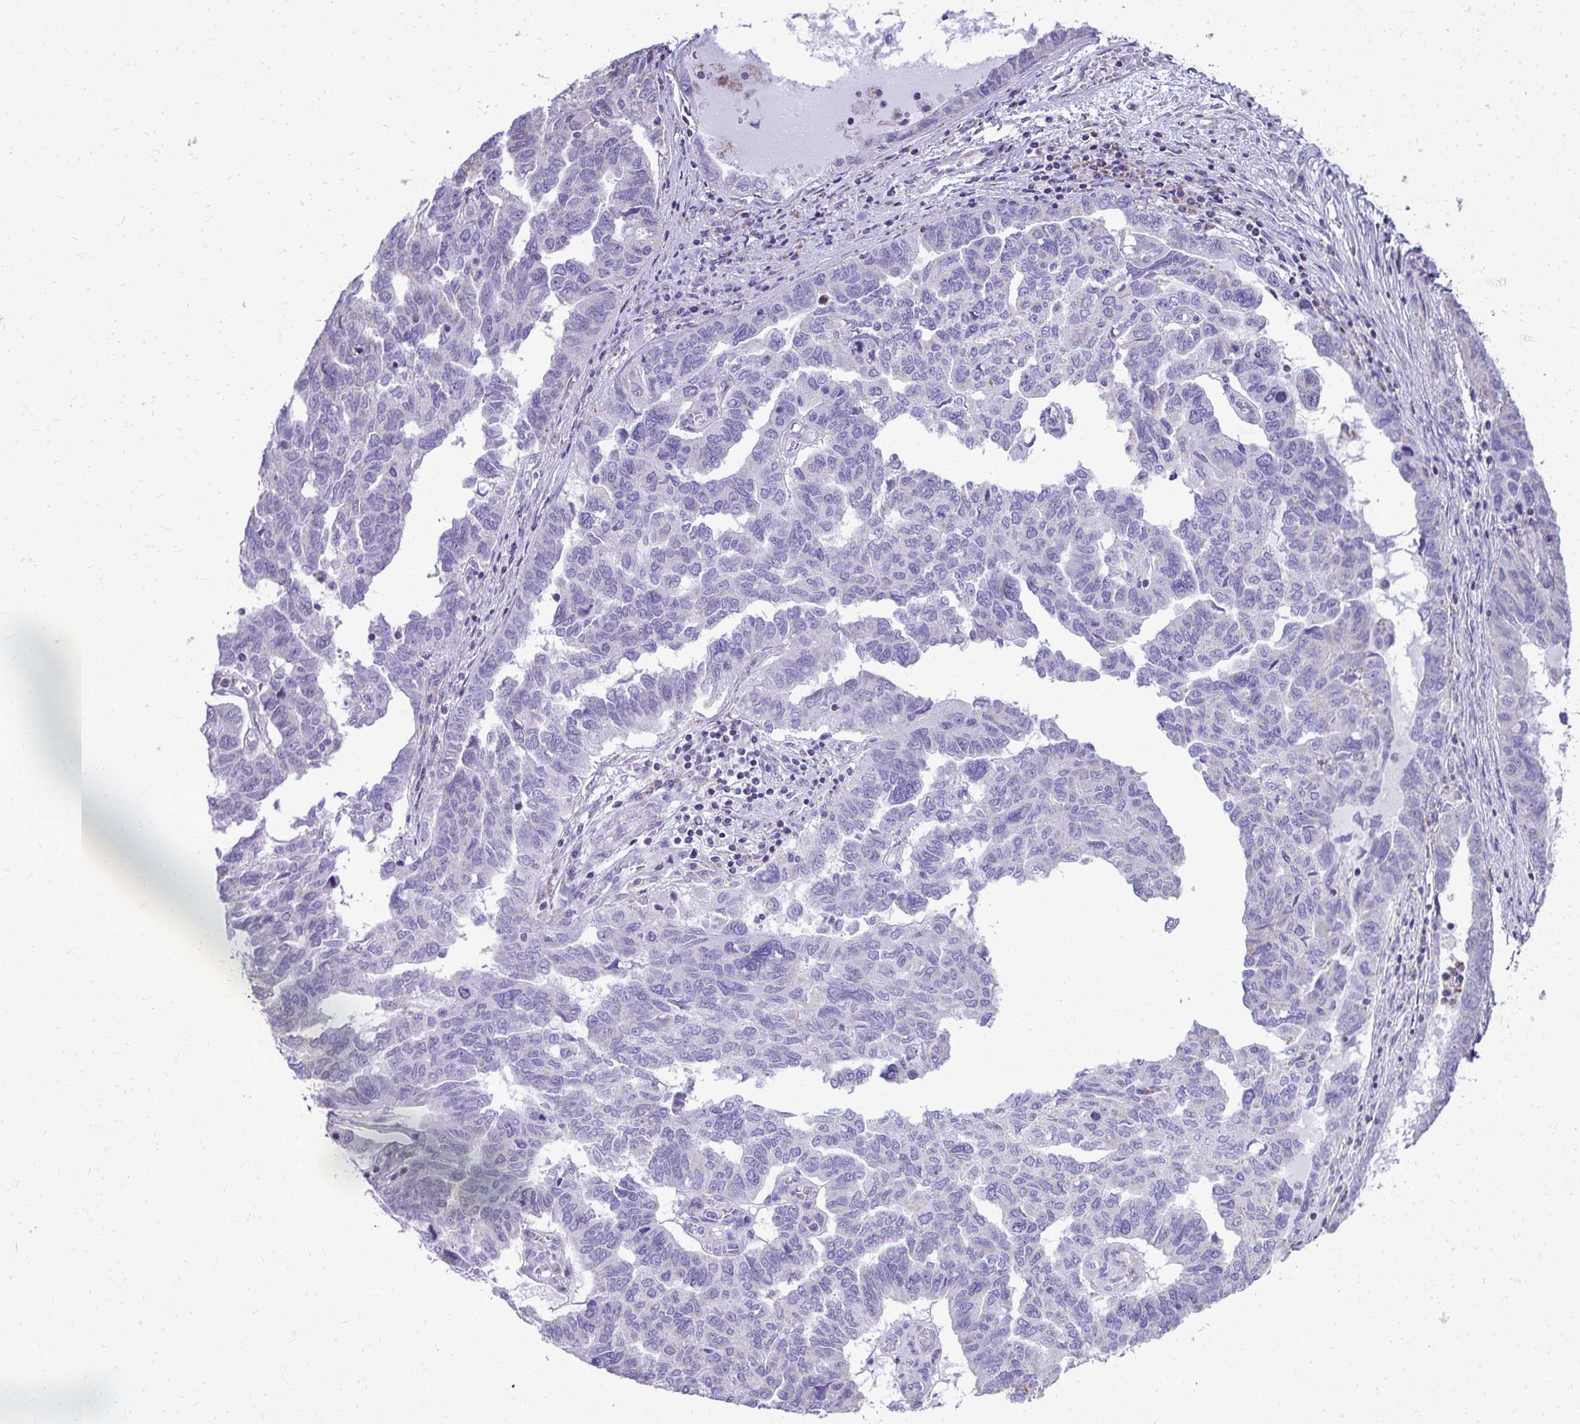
{"staining": {"intensity": "negative", "quantity": "none", "location": "none"}, "tissue": "ovarian cancer", "cell_type": "Tumor cells", "image_type": "cancer", "snomed": [{"axis": "morphology", "description": "Cystadenocarcinoma, serous, NOS"}, {"axis": "topography", "description": "Ovary"}], "caption": "This is a image of immunohistochemistry (IHC) staining of serous cystadenocarcinoma (ovarian), which shows no expression in tumor cells.", "gene": "MPZL2", "patient": {"sex": "female", "age": 64}}